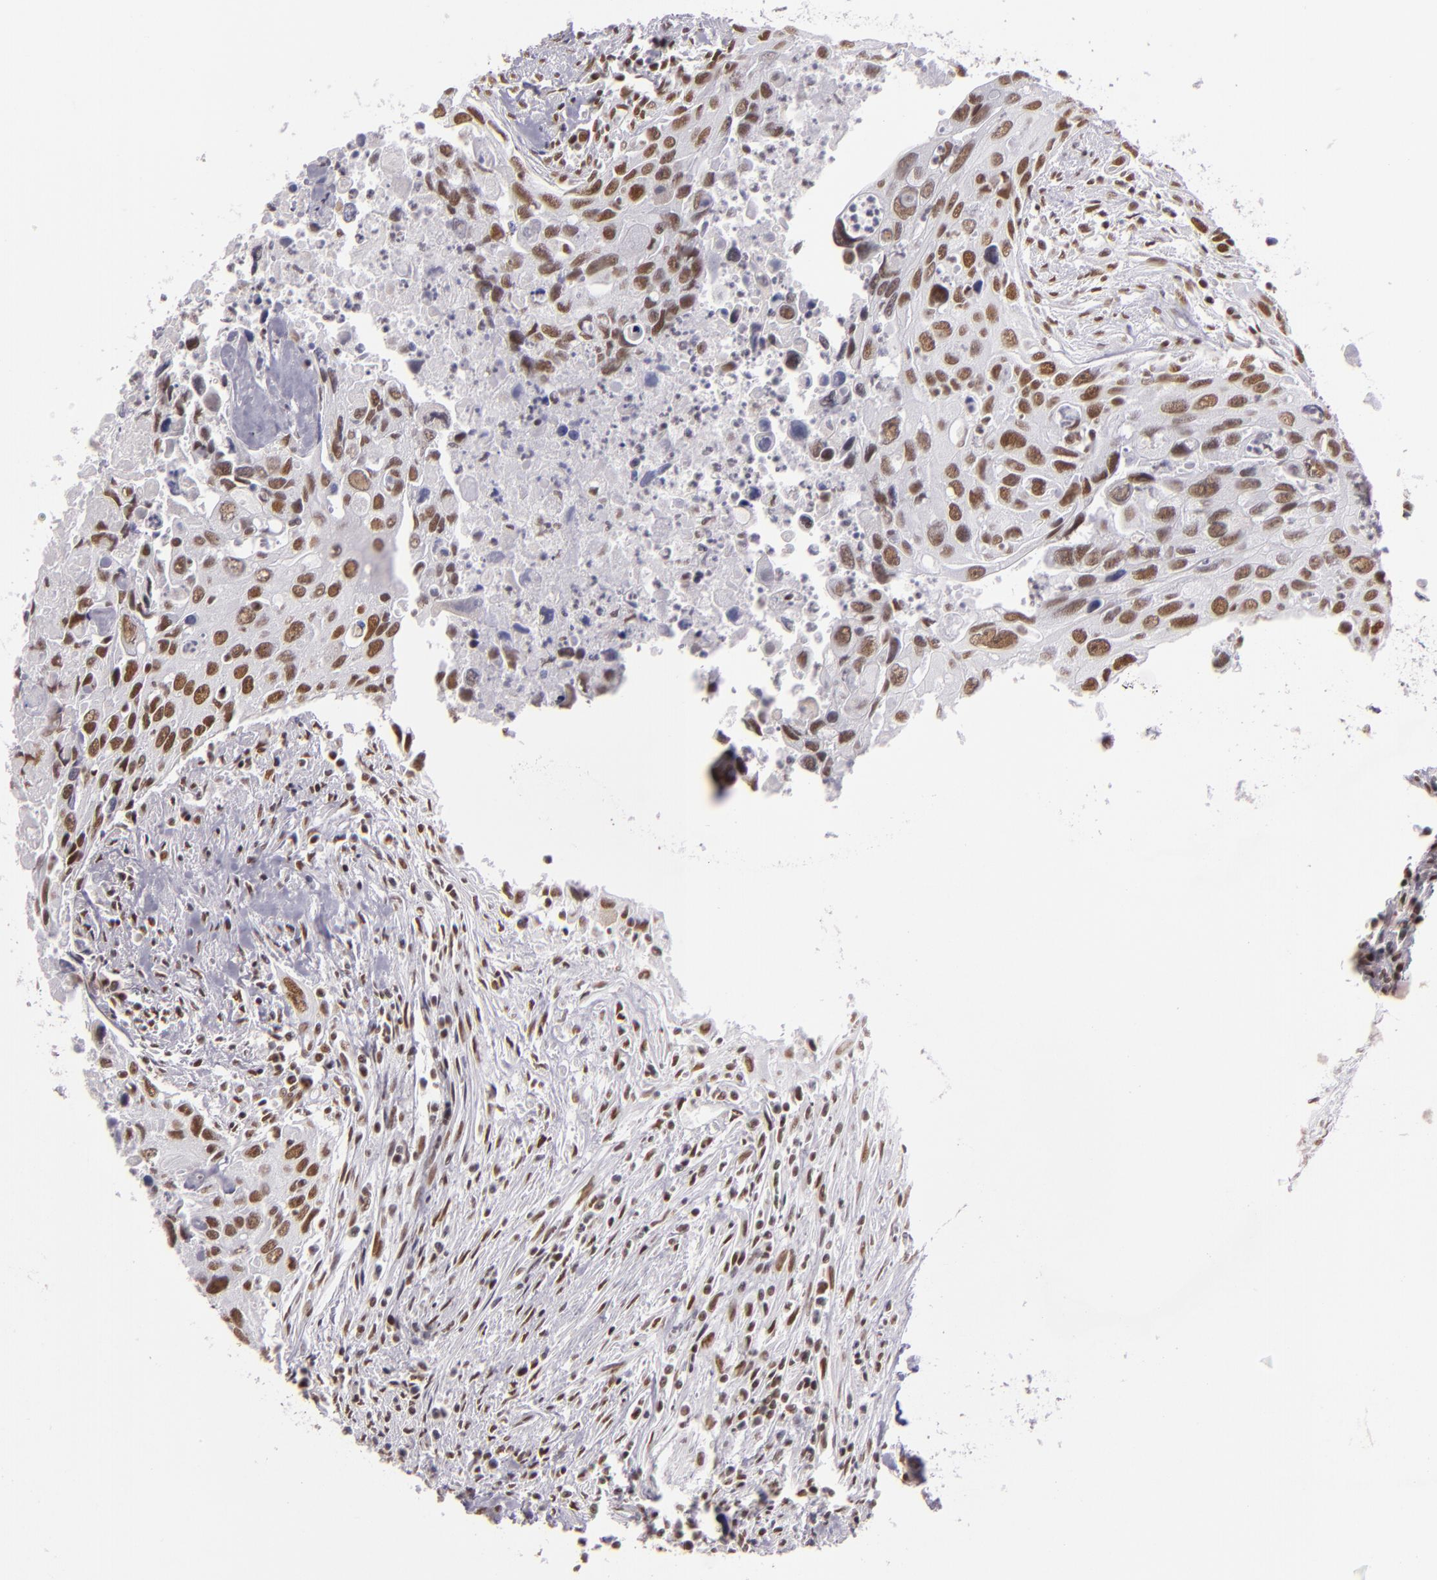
{"staining": {"intensity": "moderate", "quantity": ">75%", "location": "nuclear"}, "tissue": "urothelial cancer", "cell_type": "Tumor cells", "image_type": "cancer", "snomed": [{"axis": "morphology", "description": "Urothelial carcinoma, High grade"}, {"axis": "topography", "description": "Urinary bladder"}], "caption": "Moderate nuclear positivity for a protein is seen in approximately >75% of tumor cells of urothelial cancer using immunohistochemistry.", "gene": "BRD8", "patient": {"sex": "male", "age": 71}}